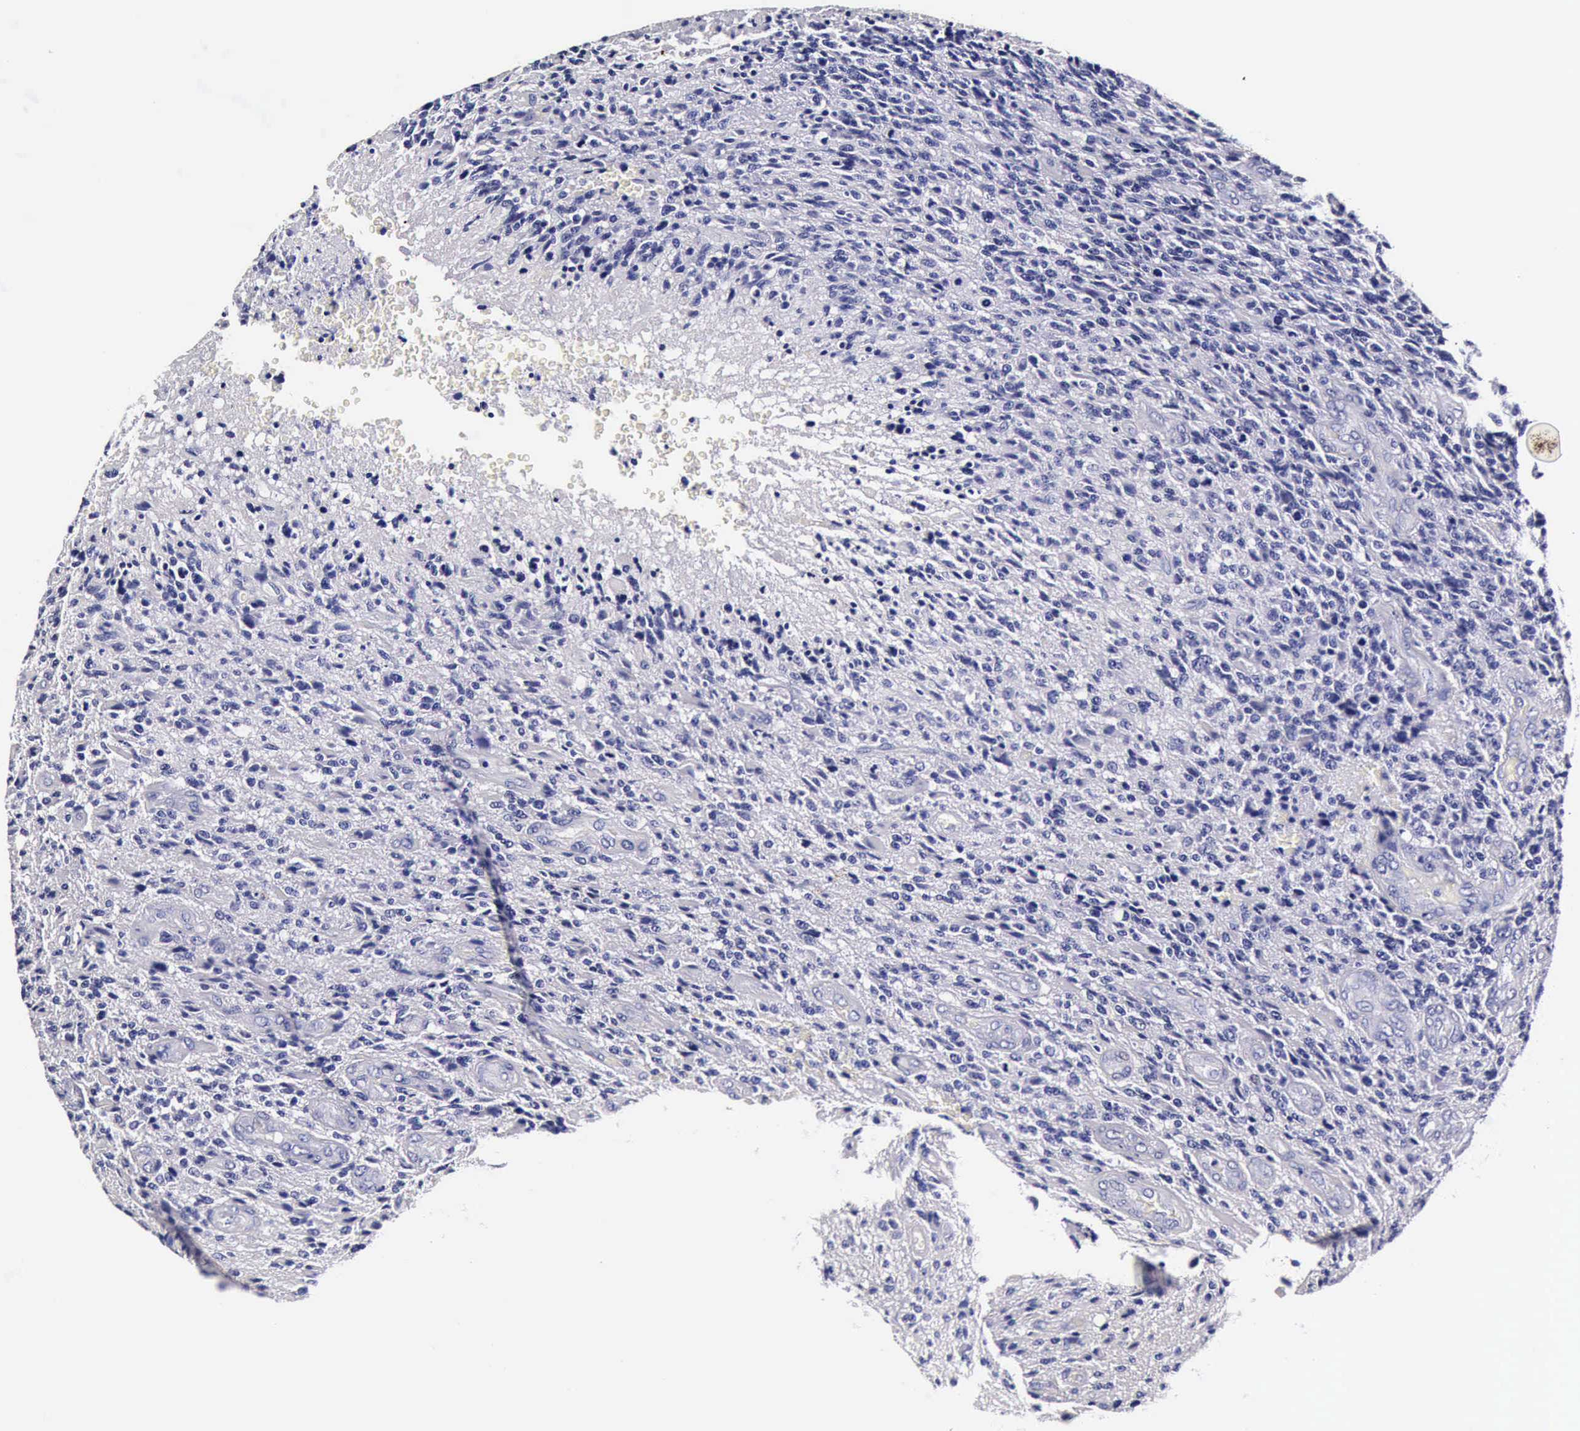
{"staining": {"intensity": "negative", "quantity": "none", "location": "none"}, "tissue": "glioma", "cell_type": "Tumor cells", "image_type": "cancer", "snomed": [{"axis": "morphology", "description": "Glioma, malignant, High grade"}, {"axis": "topography", "description": "Brain"}], "caption": "An immunohistochemistry (IHC) image of glioma is shown. There is no staining in tumor cells of glioma.", "gene": "IAPP", "patient": {"sex": "male", "age": 36}}